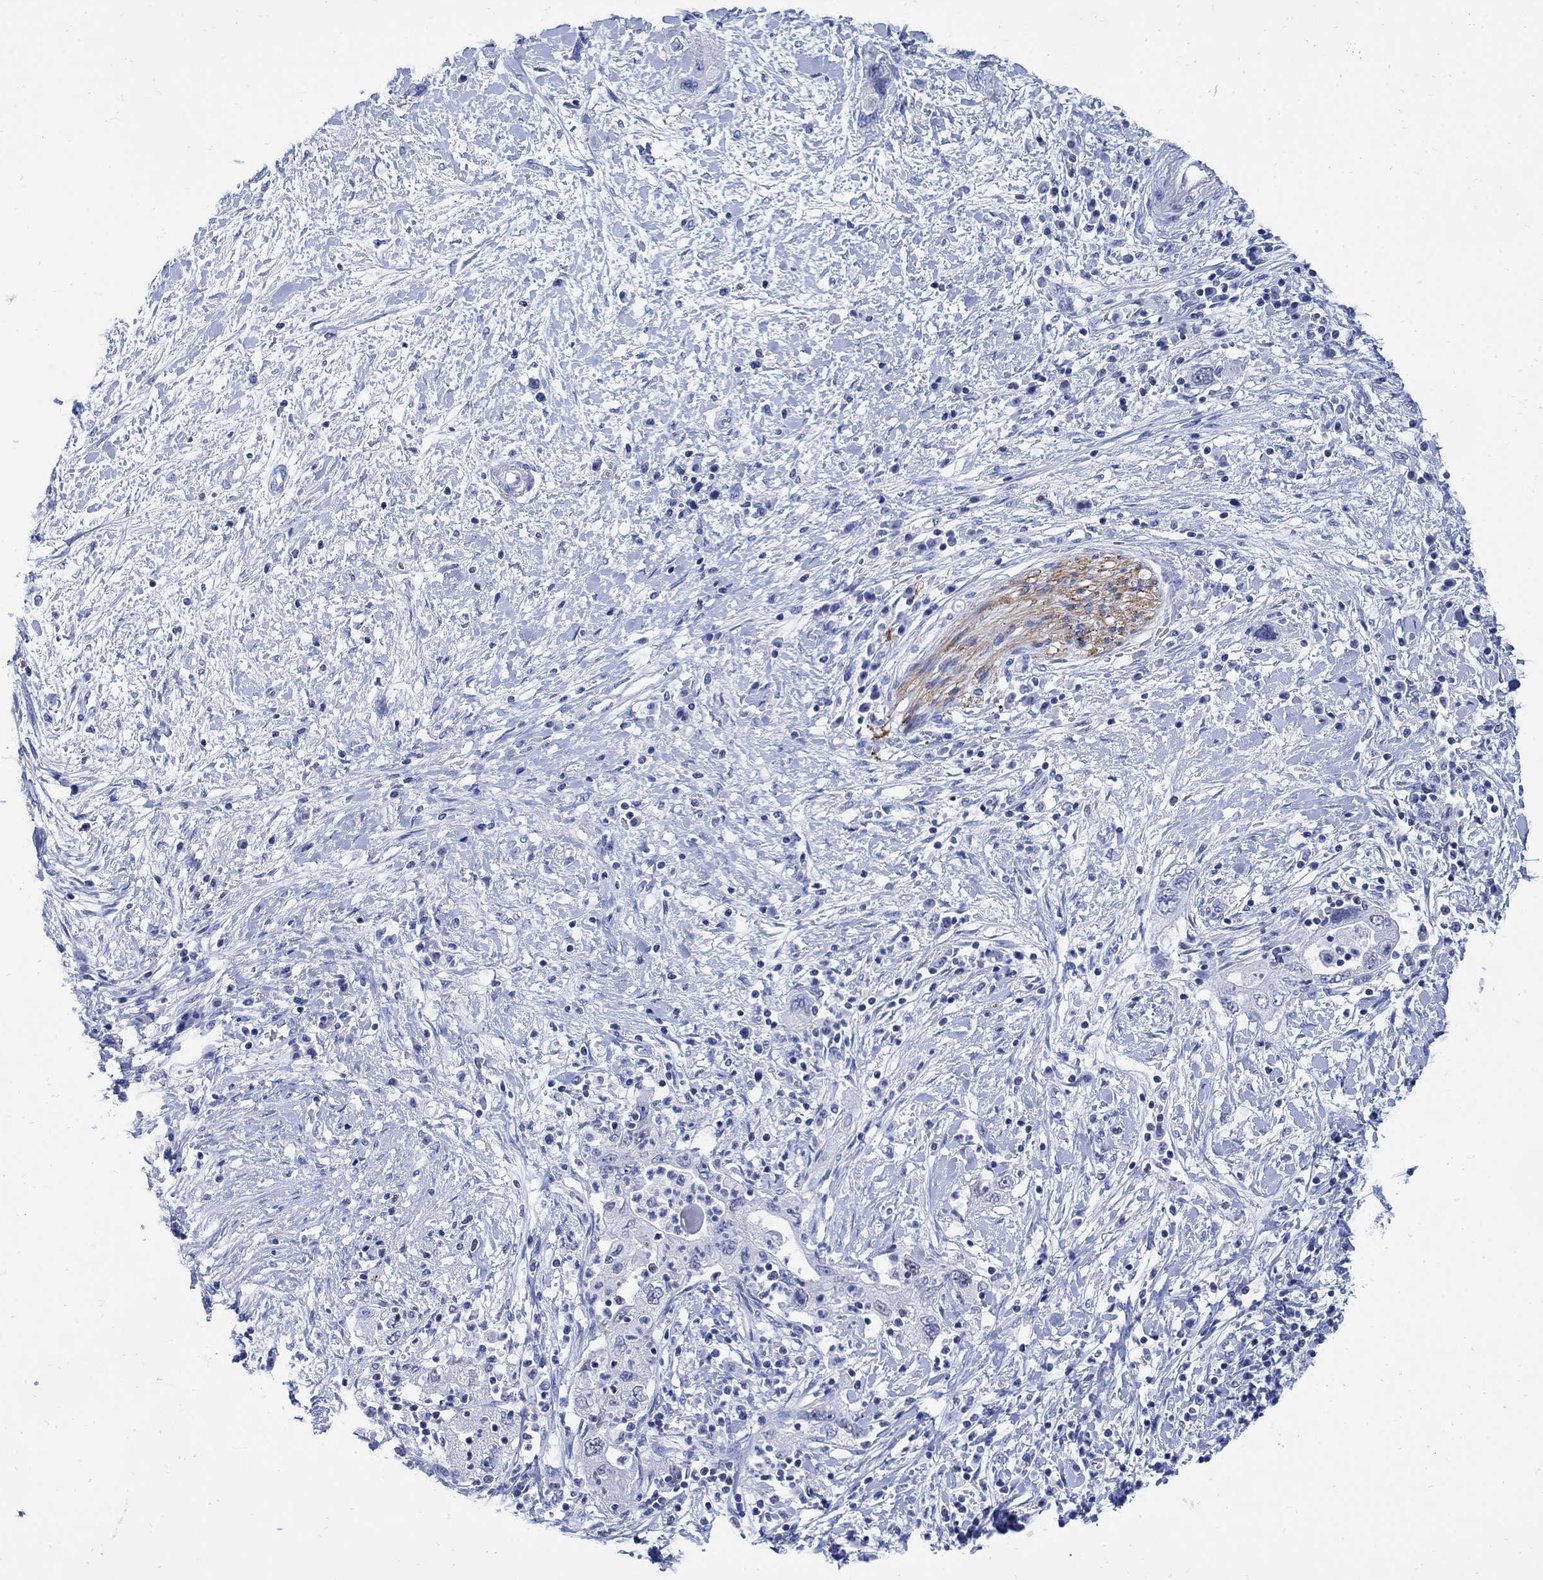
{"staining": {"intensity": "negative", "quantity": "none", "location": "none"}, "tissue": "pancreatic cancer", "cell_type": "Tumor cells", "image_type": "cancer", "snomed": [{"axis": "morphology", "description": "Adenocarcinoma, NOS"}, {"axis": "topography", "description": "Pancreas"}], "caption": "This is a image of IHC staining of pancreatic adenocarcinoma, which shows no expression in tumor cells.", "gene": "CPLX2", "patient": {"sex": "female", "age": 73}}